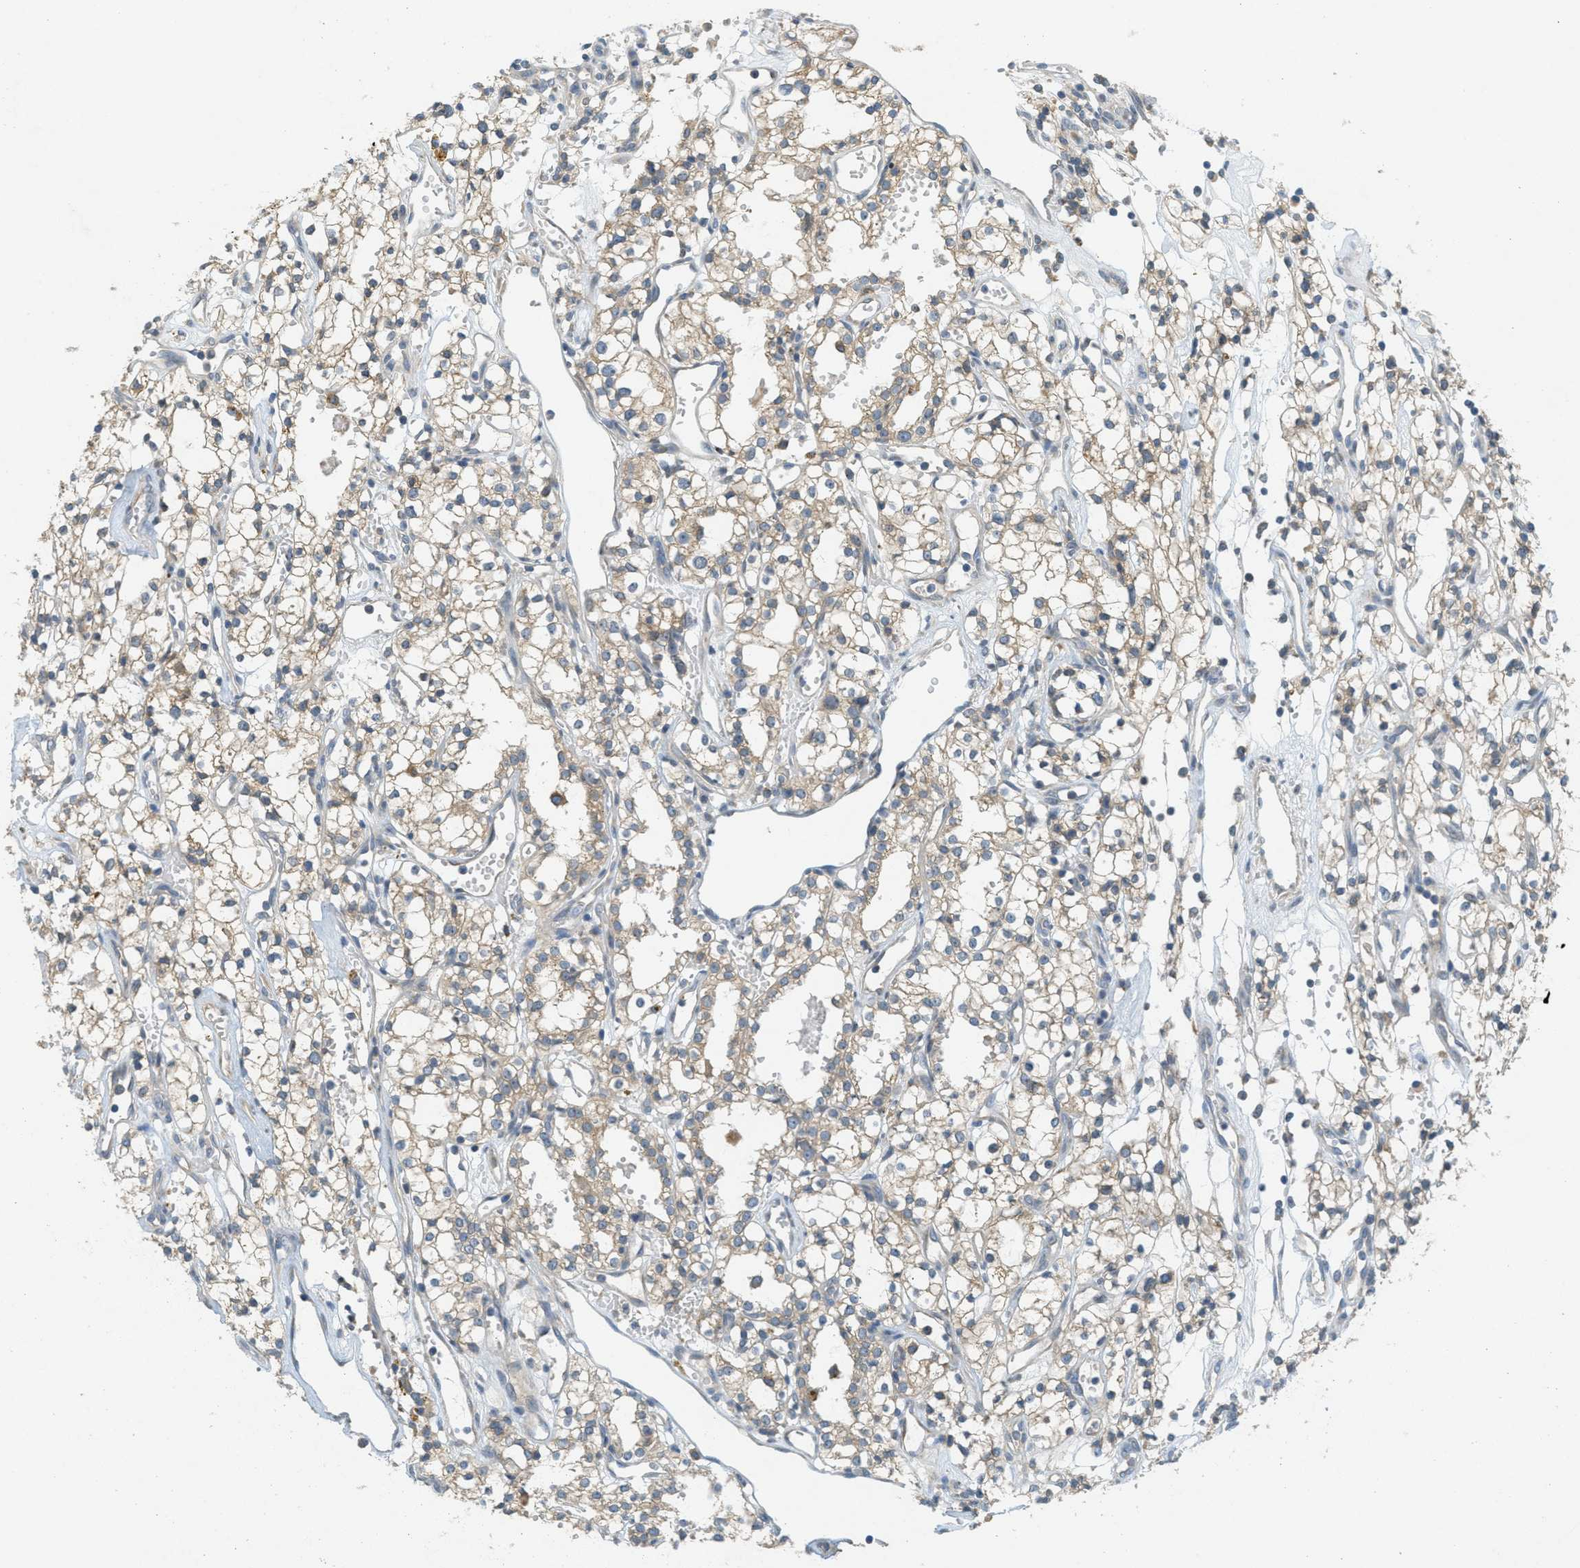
{"staining": {"intensity": "weak", "quantity": "25%-75%", "location": "cytoplasmic/membranous"}, "tissue": "renal cancer", "cell_type": "Tumor cells", "image_type": "cancer", "snomed": [{"axis": "morphology", "description": "Adenocarcinoma, NOS"}, {"axis": "topography", "description": "Kidney"}], "caption": "Protein analysis of adenocarcinoma (renal) tissue demonstrates weak cytoplasmic/membranous positivity in approximately 25%-75% of tumor cells.", "gene": "SIGMAR1", "patient": {"sex": "male", "age": 59}}